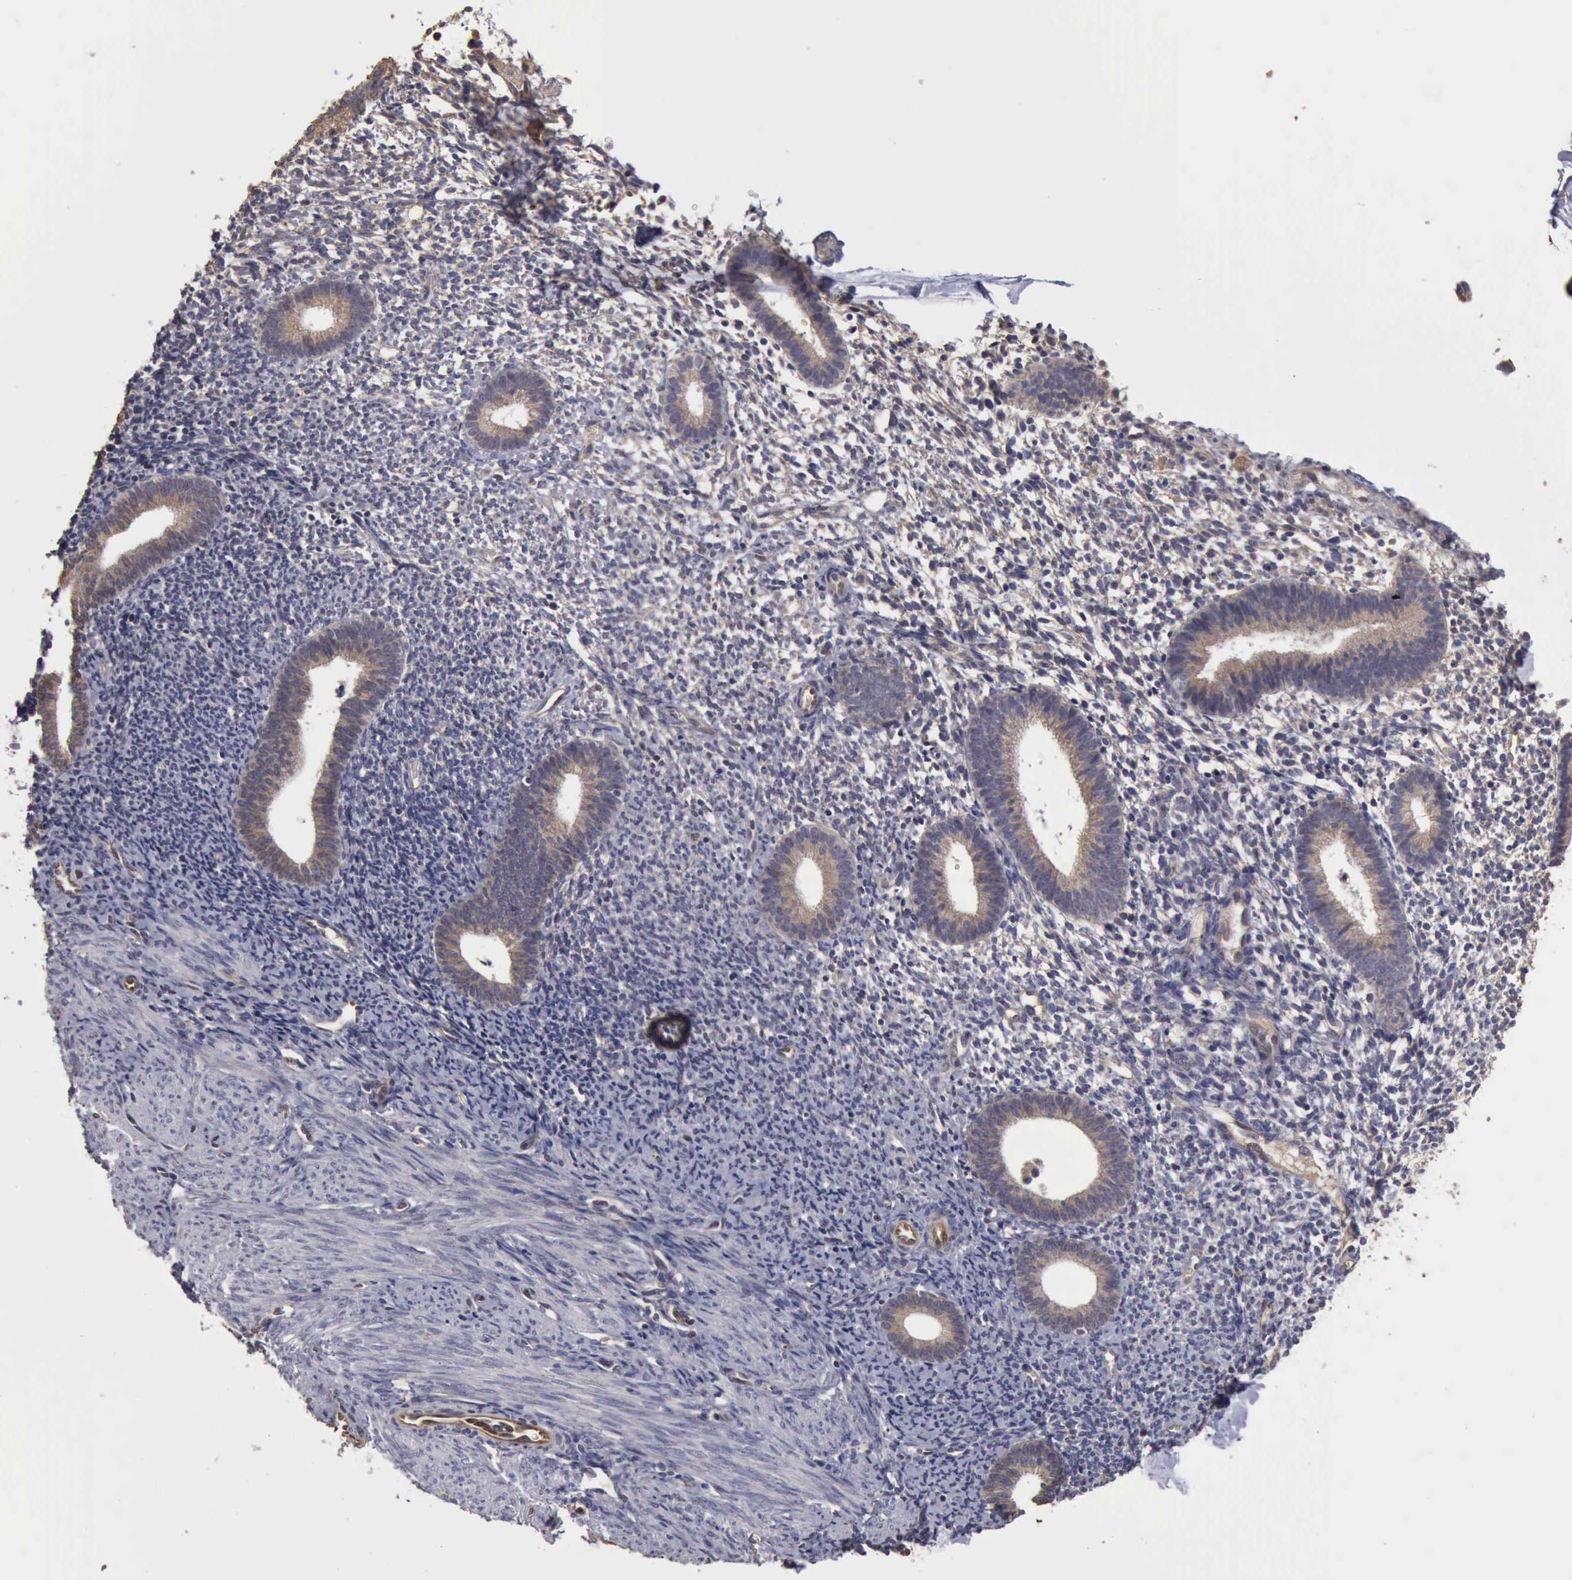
{"staining": {"intensity": "negative", "quantity": "none", "location": "none"}, "tissue": "endometrium", "cell_type": "Cells in endometrial stroma", "image_type": "normal", "snomed": [{"axis": "morphology", "description": "Normal tissue, NOS"}, {"axis": "topography", "description": "Smooth muscle"}, {"axis": "topography", "description": "Endometrium"}], "caption": "IHC of normal endometrium exhibits no positivity in cells in endometrial stroma.", "gene": "BMX", "patient": {"sex": "female", "age": 57}}